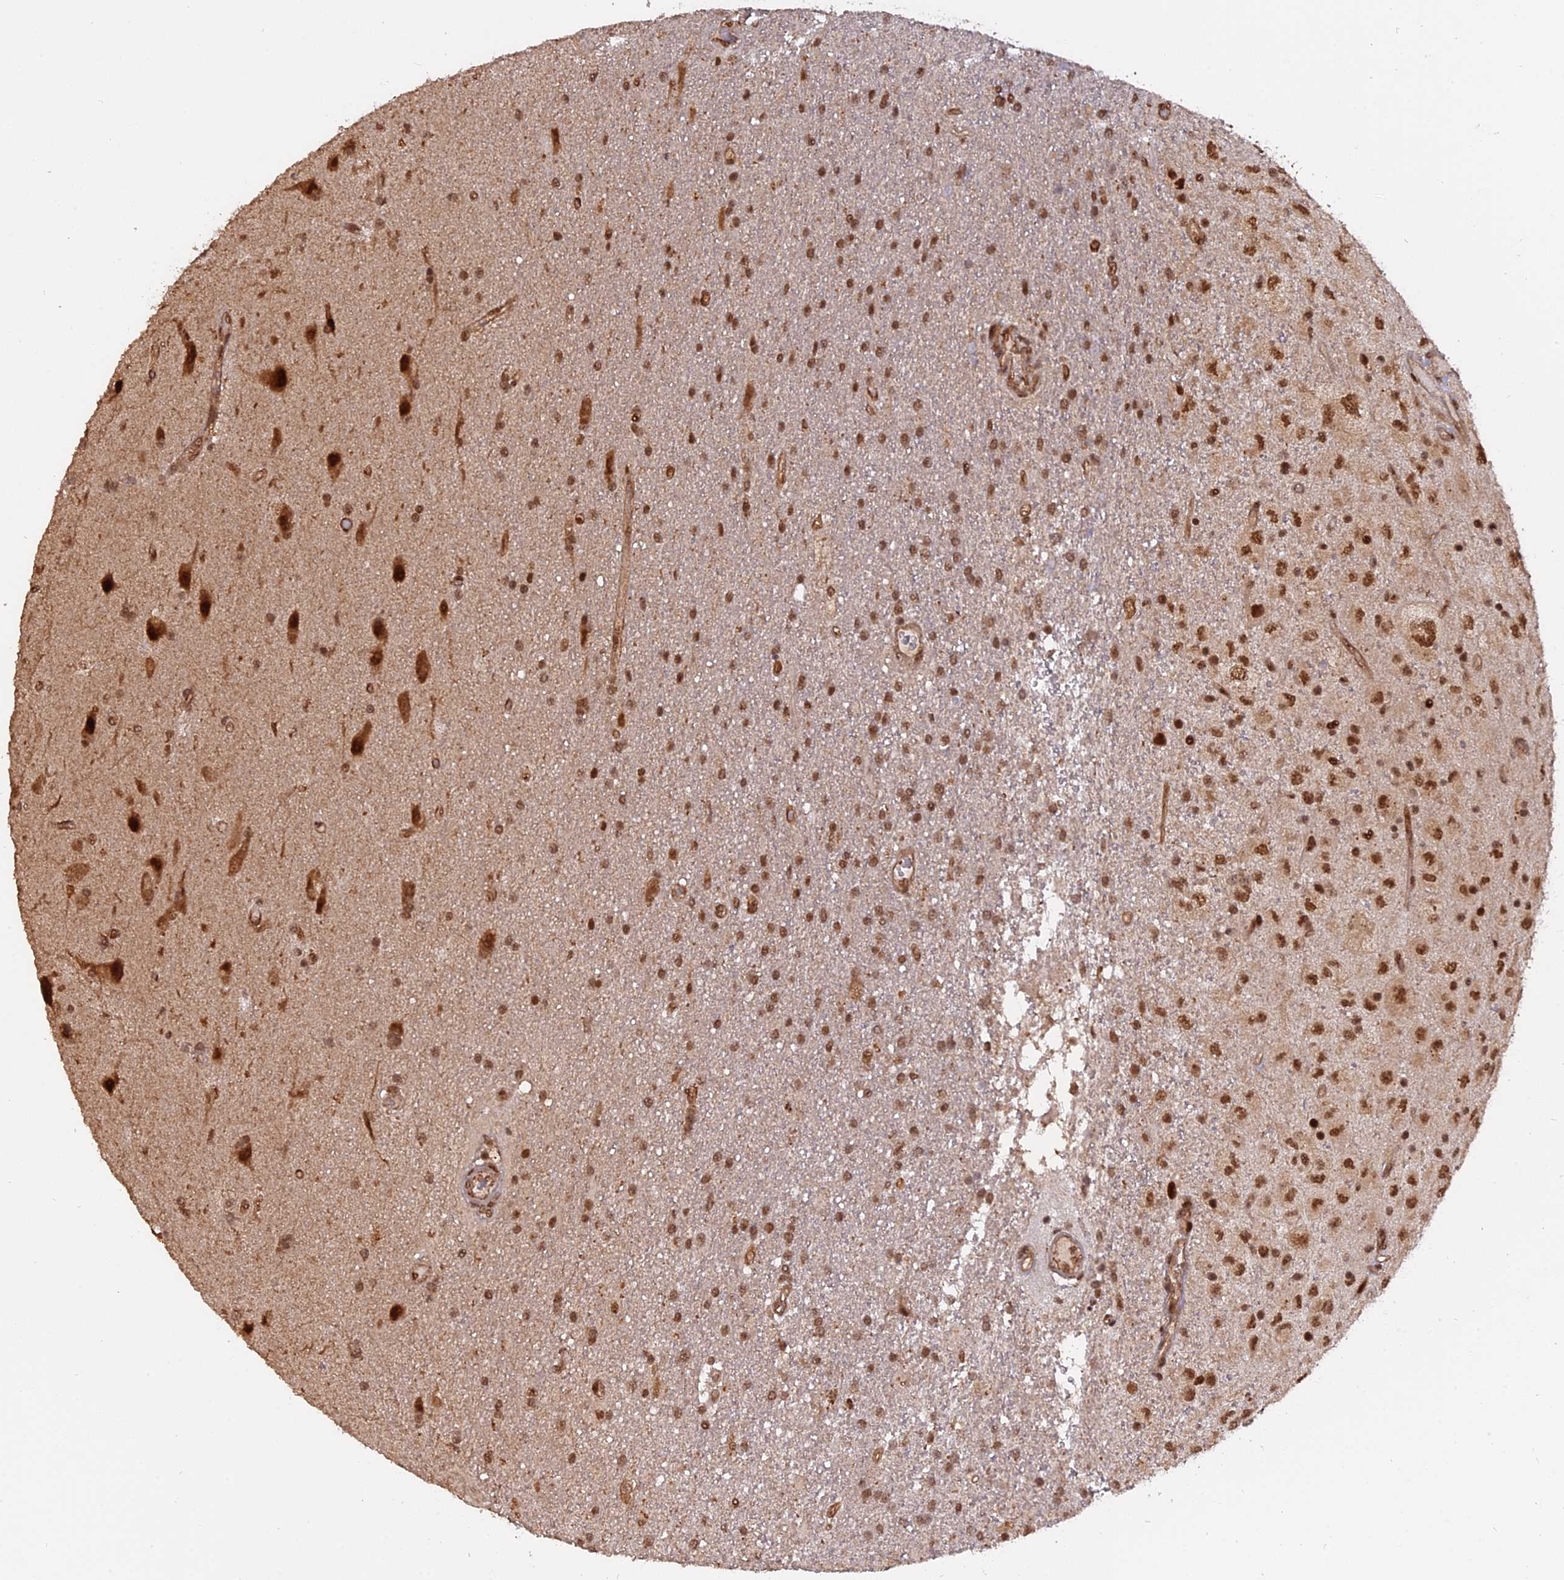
{"staining": {"intensity": "moderate", "quantity": ">75%", "location": "nuclear"}, "tissue": "glioma", "cell_type": "Tumor cells", "image_type": "cancer", "snomed": [{"axis": "morphology", "description": "Glioma, malignant, Low grade"}, {"axis": "topography", "description": "Brain"}], "caption": "Immunohistochemical staining of glioma reveals moderate nuclear protein expression in approximately >75% of tumor cells. (Stains: DAB in brown, nuclei in blue, Microscopy: brightfield microscopy at high magnification).", "gene": "PKIG", "patient": {"sex": "male", "age": 66}}